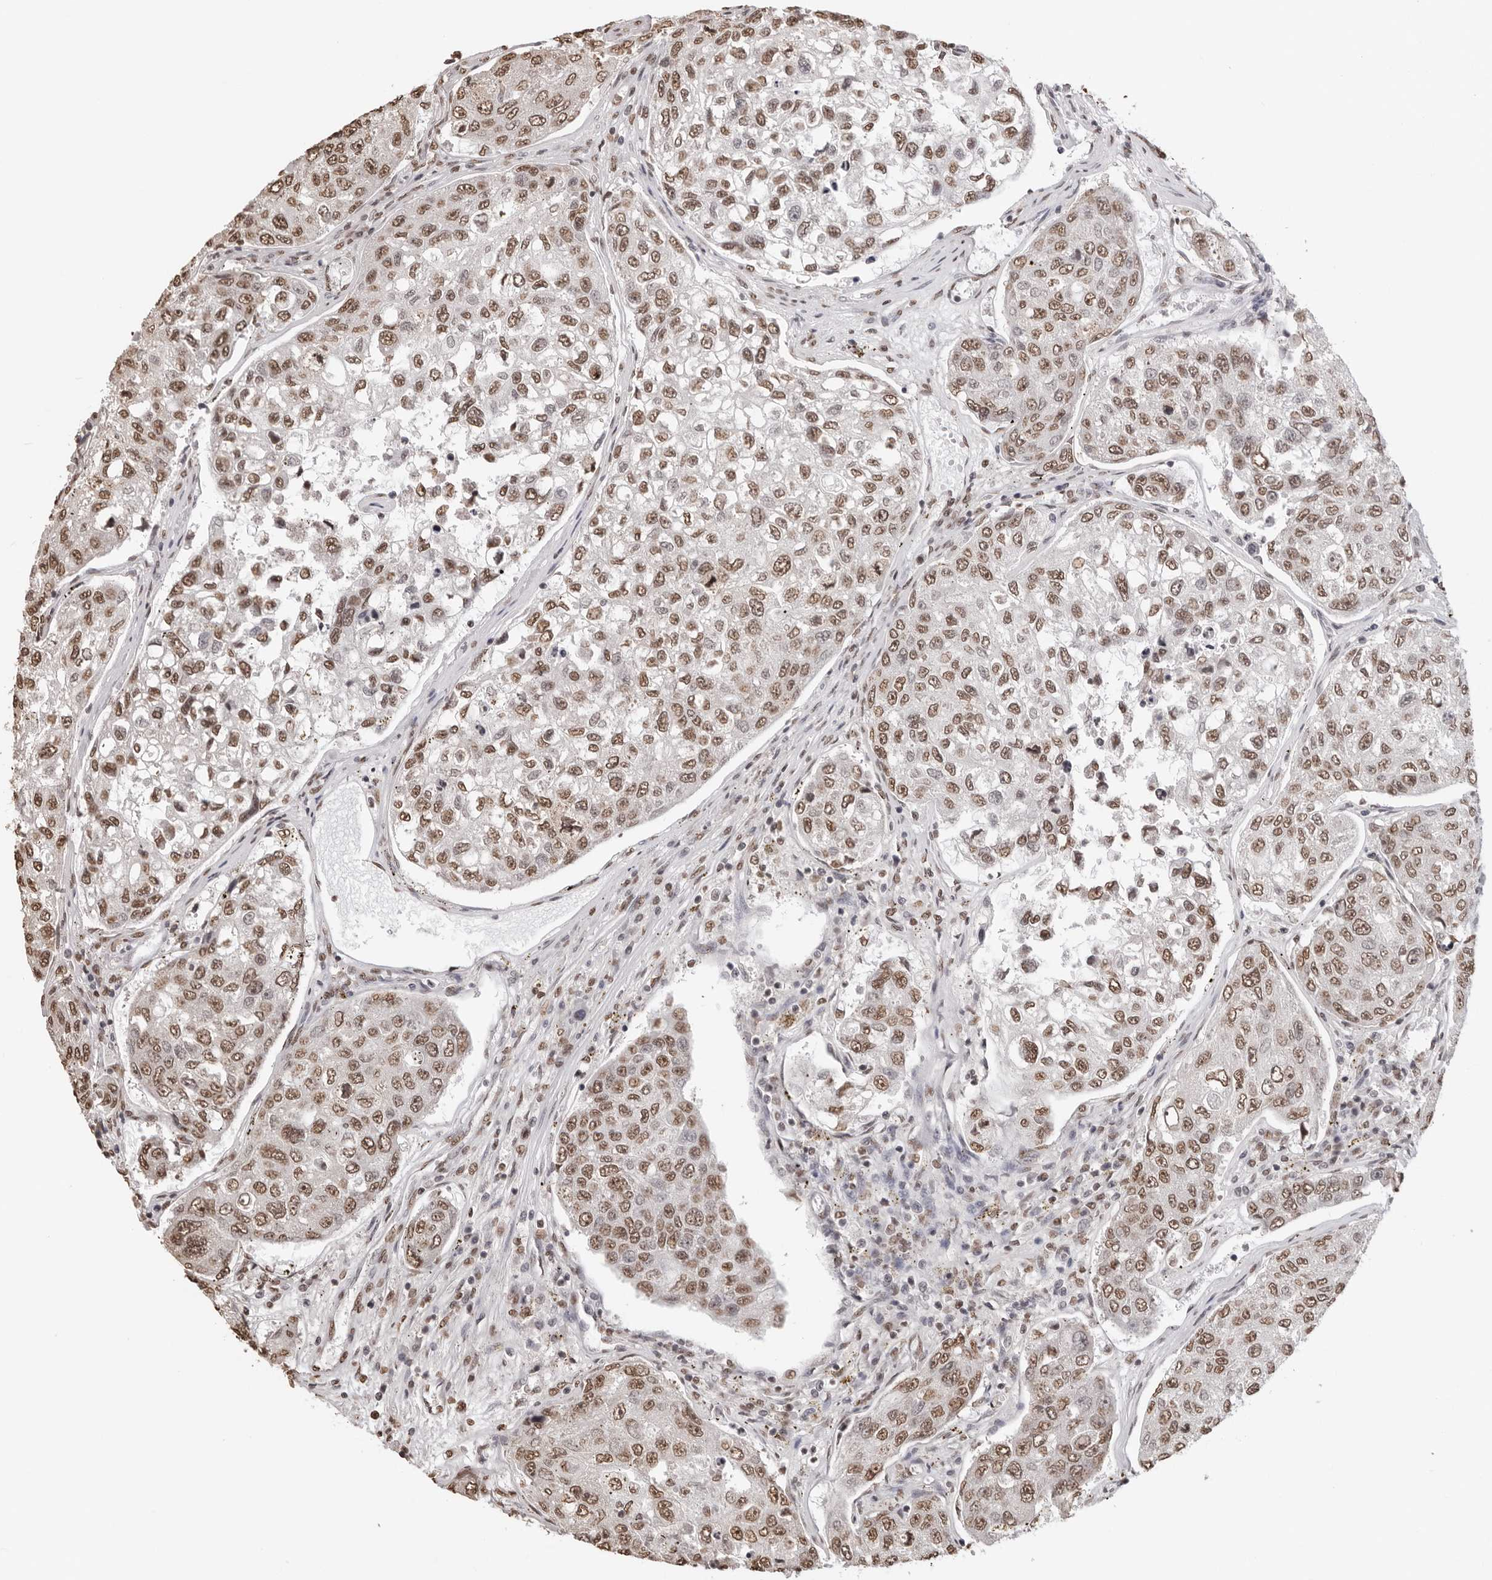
{"staining": {"intensity": "moderate", "quantity": ">75%", "location": "nuclear"}, "tissue": "urothelial cancer", "cell_type": "Tumor cells", "image_type": "cancer", "snomed": [{"axis": "morphology", "description": "Urothelial carcinoma, High grade"}, {"axis": "topography", "description": "Lymph node"}, {"axis": "topography", "description": "Urinary bladder"}], "caption": "Protein expression analysis of human urothelial carcinoma (high-grade) reveals moderate nuclear positivity in about >75% of tumor cells. The protein is shown in brown color, while the nuclei are stained blue.", "gene": "OLIG3", "patient": {"sex": "male", "age": 51}}